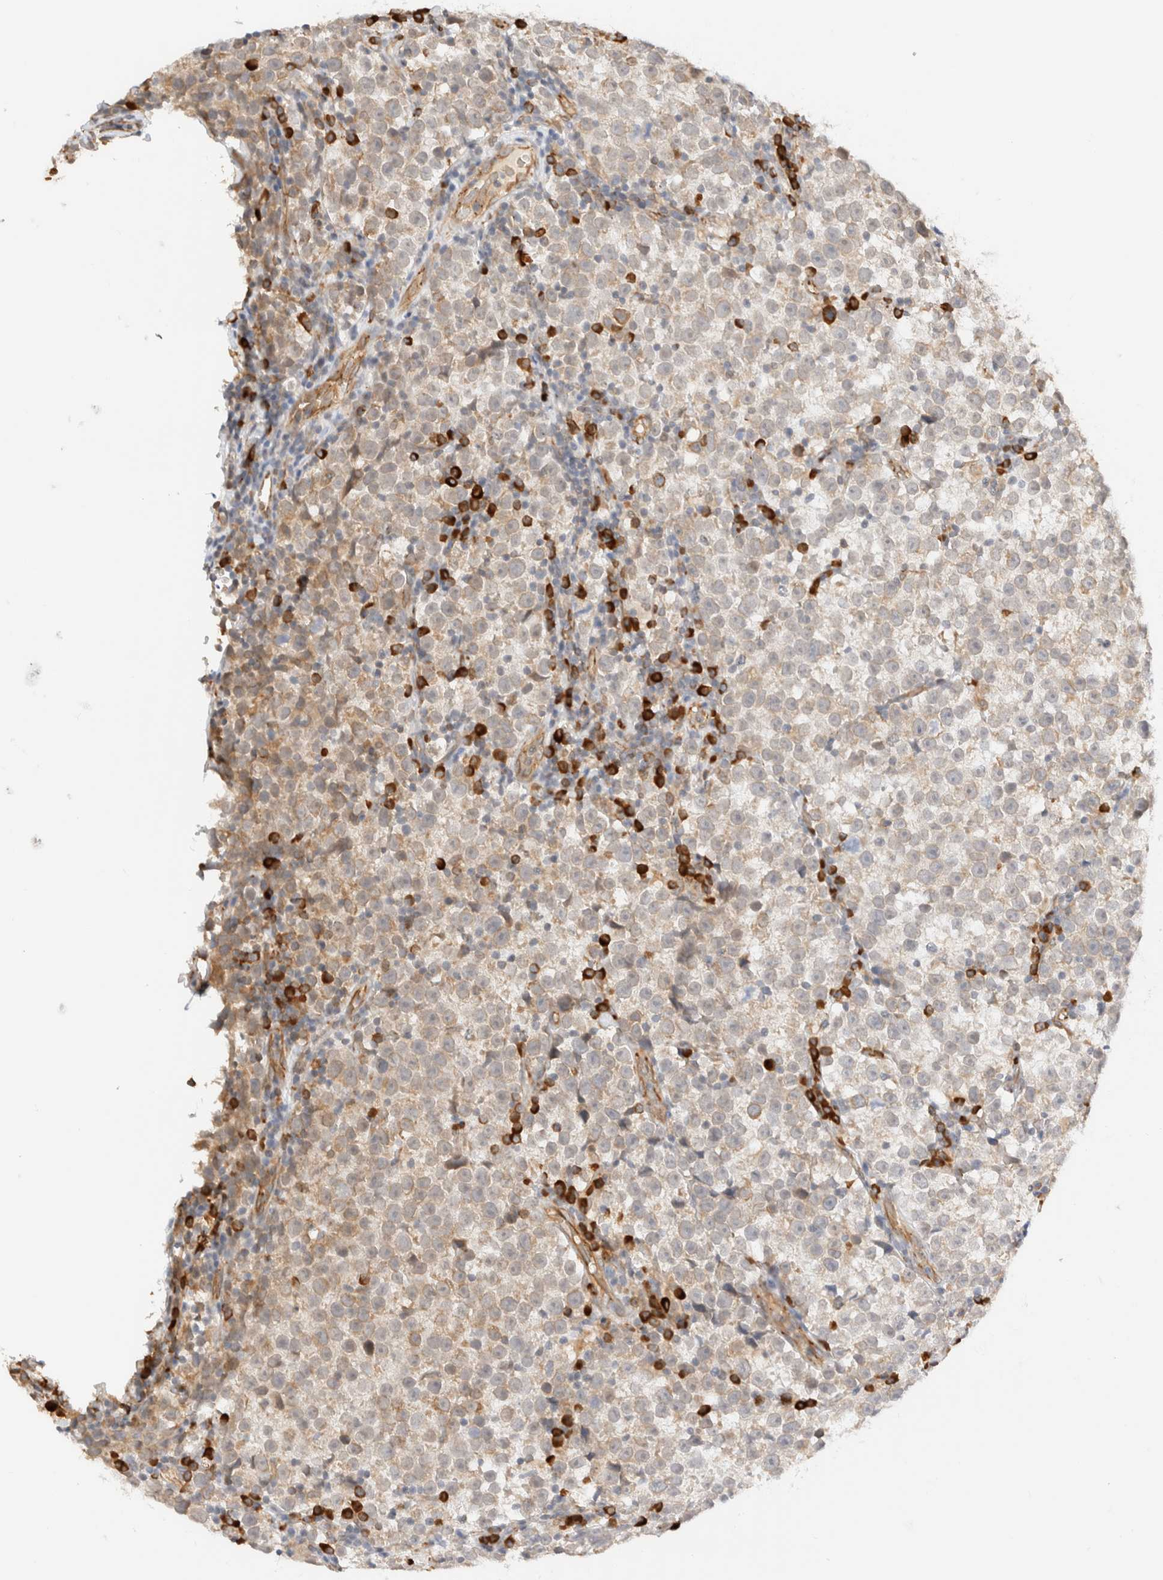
{"staining": {"intensity": "weak", "quantity": "25%-75%", "location": "cytoplasmic/membranous"}, "tissue": "testis cancer", "cell_type": "Tumor cells", "image_type": "cancer", "snomed": [{"axis": "morphology", "description": "Normal tissue, NOS"}, {"axis": "morphology", "description": "Seminoma, NOS"}, {"axis": "topography", "description": "Testis"}], "caption": "A high-resolution image shows immunohistochemistry staining of testis cancer, which demonstrates weak cytoplasmic/membranous staining in approximately 25%-75% of tumor cells.", "gene": "SYVN1", "patient": {"sex": "male", "age": 43}}